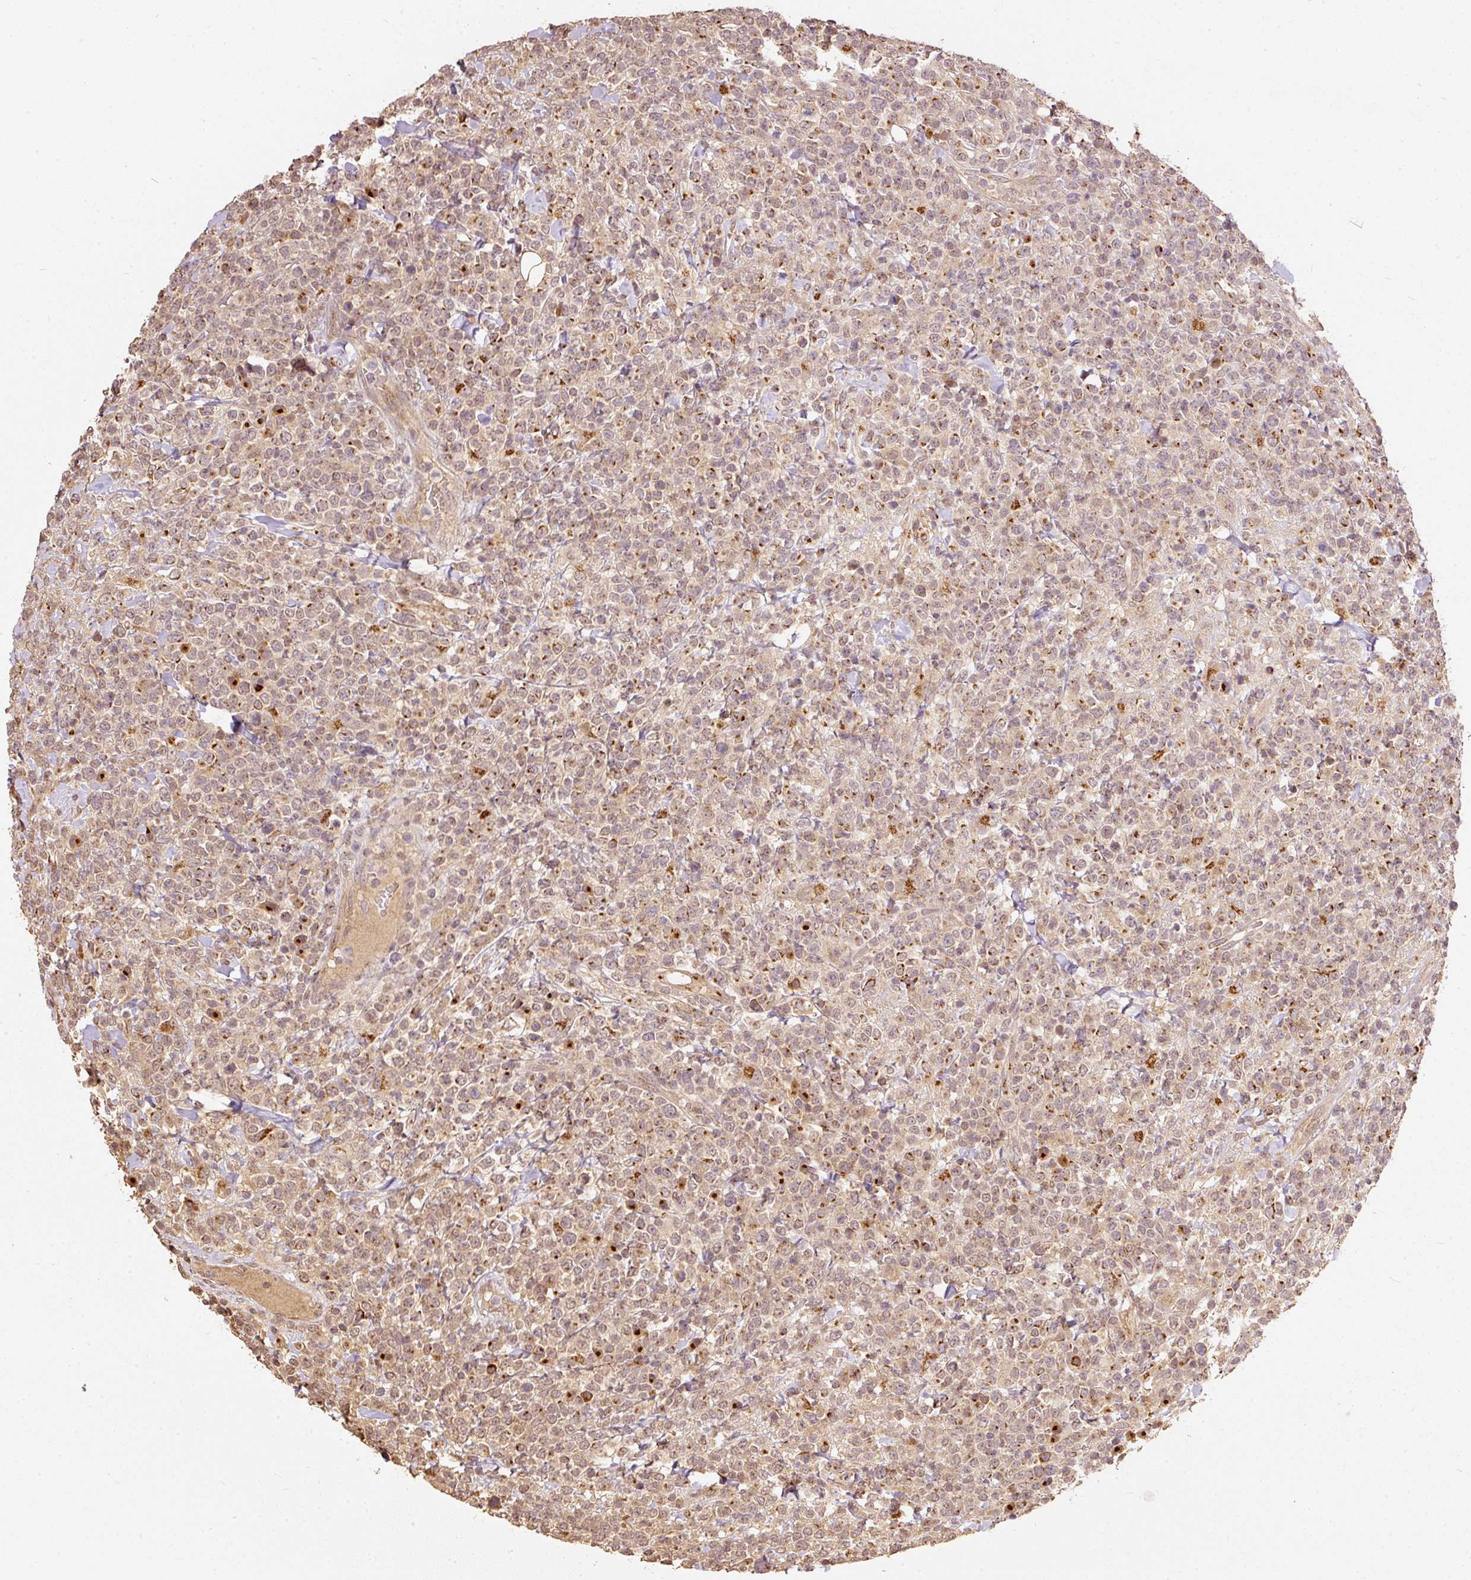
{"staining": {"intensity": "weak", "quantity": ">75%", "location": "cytoplasmic/membranous"}, "tissue": "lymphoma", "cell_type": "Tumor cells", "image_type": "cancer", "snomed": [{"axis": "morphology", "description": "Malignant lymphoma, non-Hodgkin's type, High grade"}, {"axis": "topography", "description": "Colon"}], "caption": "An image showing weak cytoplasmic/membranous staining in about >75% of tumor cells in lymphoma, as visualized by brown immunohistochemical staining.", "gene": "FUT8", "patient": {"sex": "female", "age": 53}}